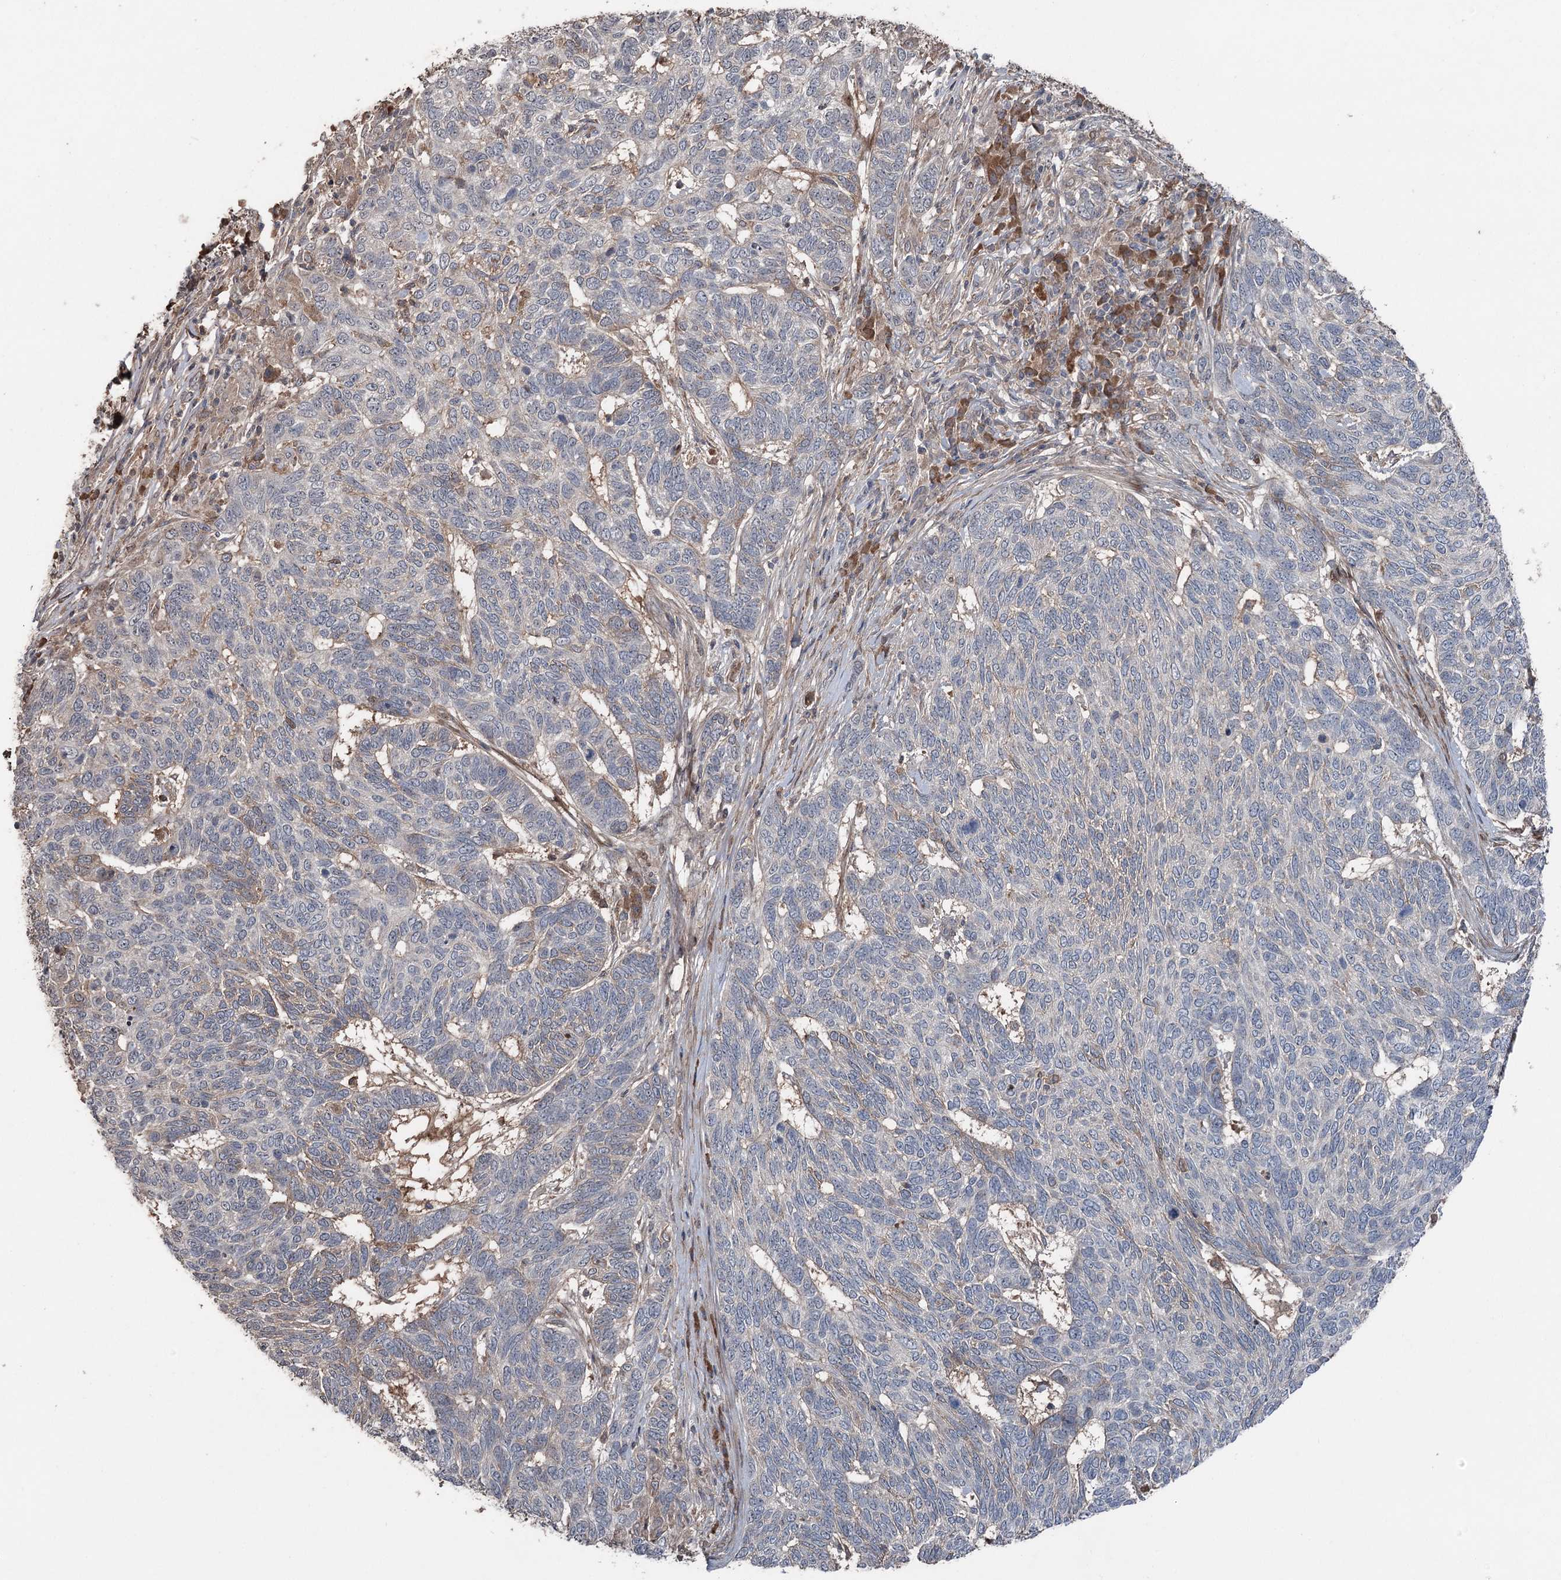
{"staining": {"intensity": "negative", "quantity": "none", "location": "none"}, "tissue": "skin cancer", "cell_type": "Tumor cells", "image_type": "cancer", "snomed": [{"axis": "morphology", "description": "Basal cell carcinoma"}, {"axis": "topography", "description": "Skin"}], "caption": "A histopathology image of skin cancer stained for a protein reveals no brown staining in tumor cells. (Stains: DAB (3,3'-diaminobenzidine) immunohistochemistry (IHC) with hematoxylin counter stain, Microscopy: brightfield microscopy at high magnification).", "gene": "MAPK8IP2", "patient": {"sex": "female", "age": 65}}